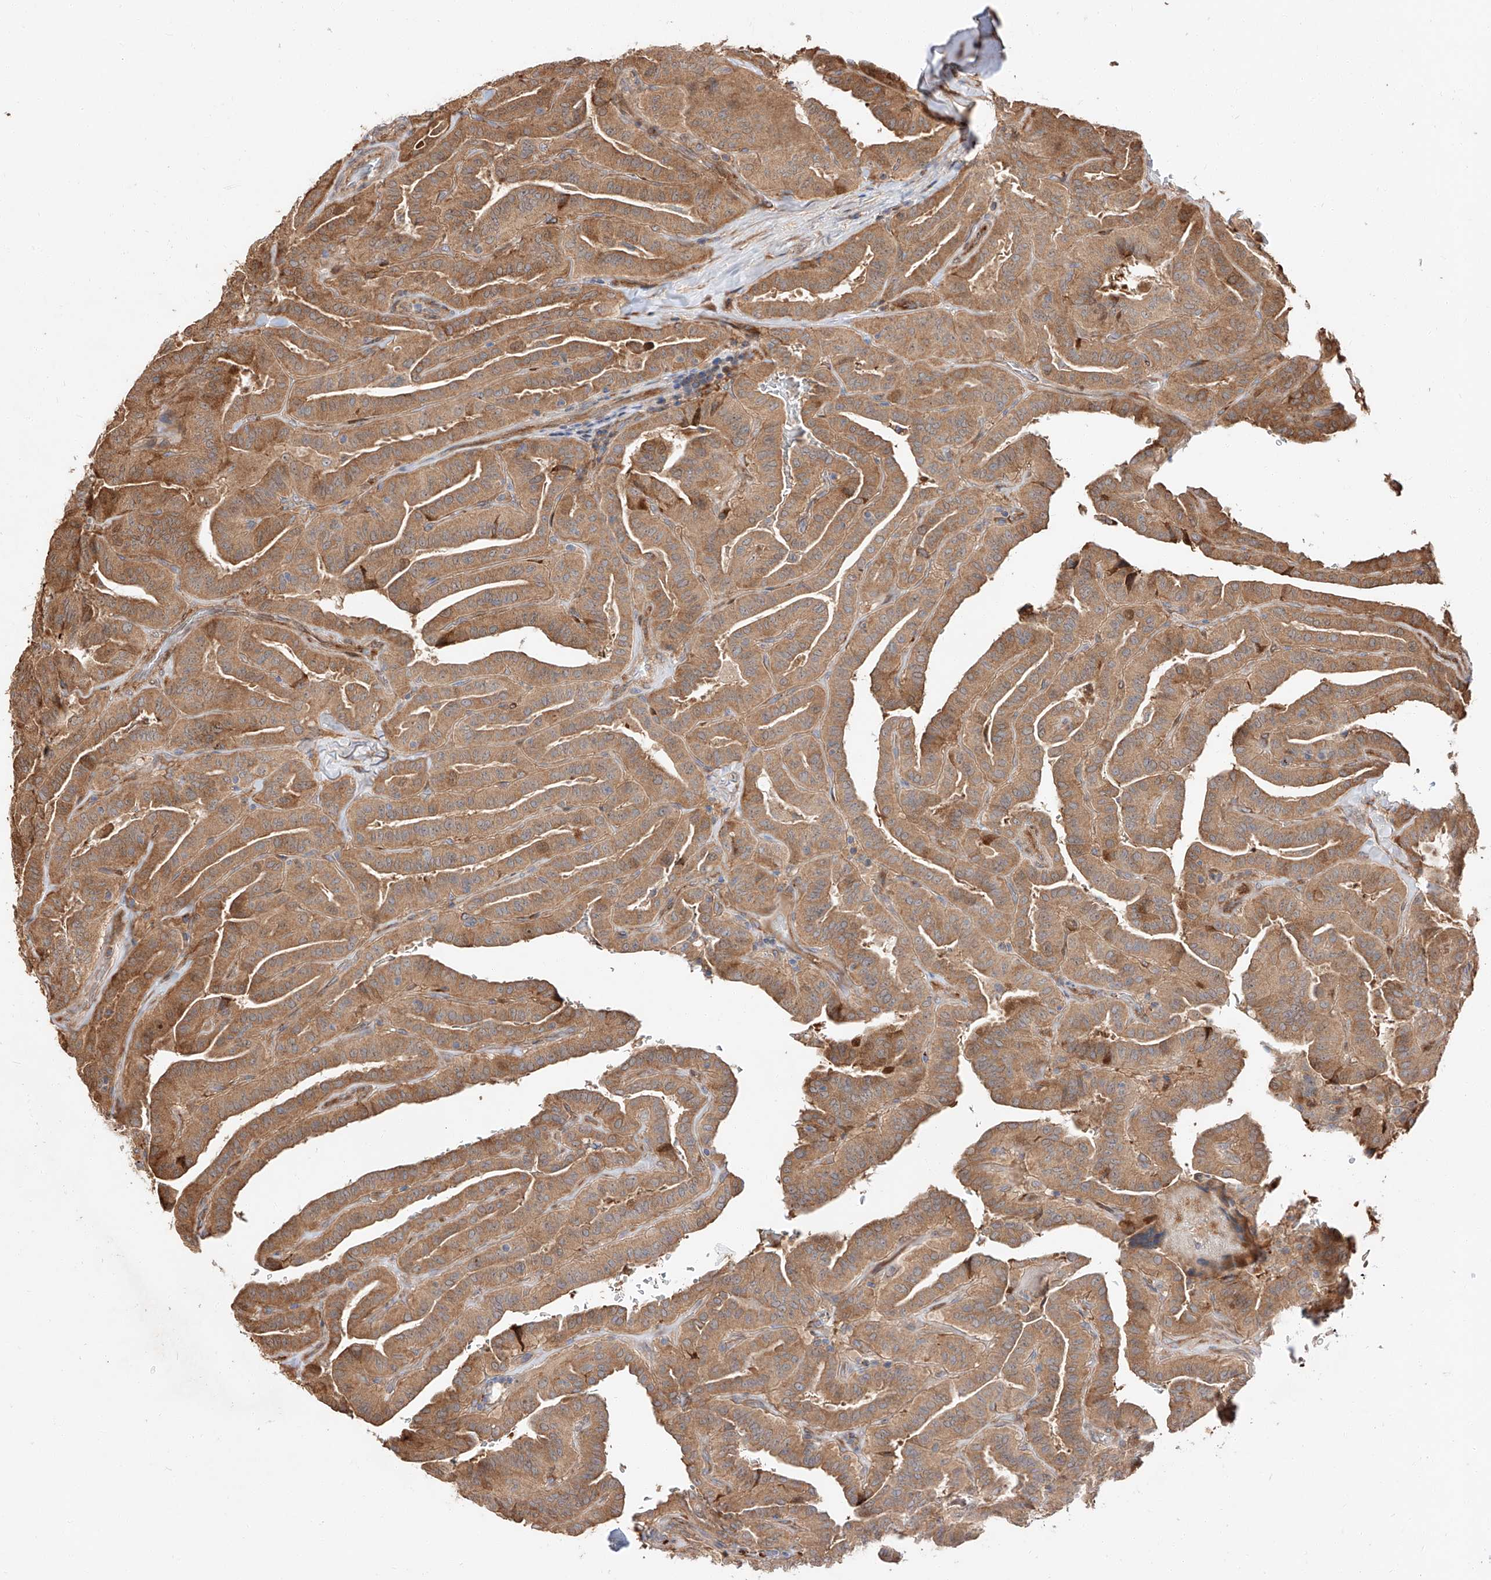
{"staining": {"intensity": "moderate", "quantity": ">75%", "location": "cytoplasmic/membranous"}, "tissue": "thyroid cancer", "cell_type": "Tumor cells", "image_type": "cancer", "snomed": [{"axis": "morphology", "description": "Papillary adenocarcinoma, NOS"}, {"axis": "topography", "description": "Thyroid gland"}], "caption": "This image displays papillary adenocarcinoma (thyroid) stained with IHC to label a protein in brown. The cytoplasmic/membranous of tumor cells show moderate positivity for the protein. Nuclei are counter-stained blue.", "gene": "DIRAS3", "patient": {"sex": "male", "age": 77}}